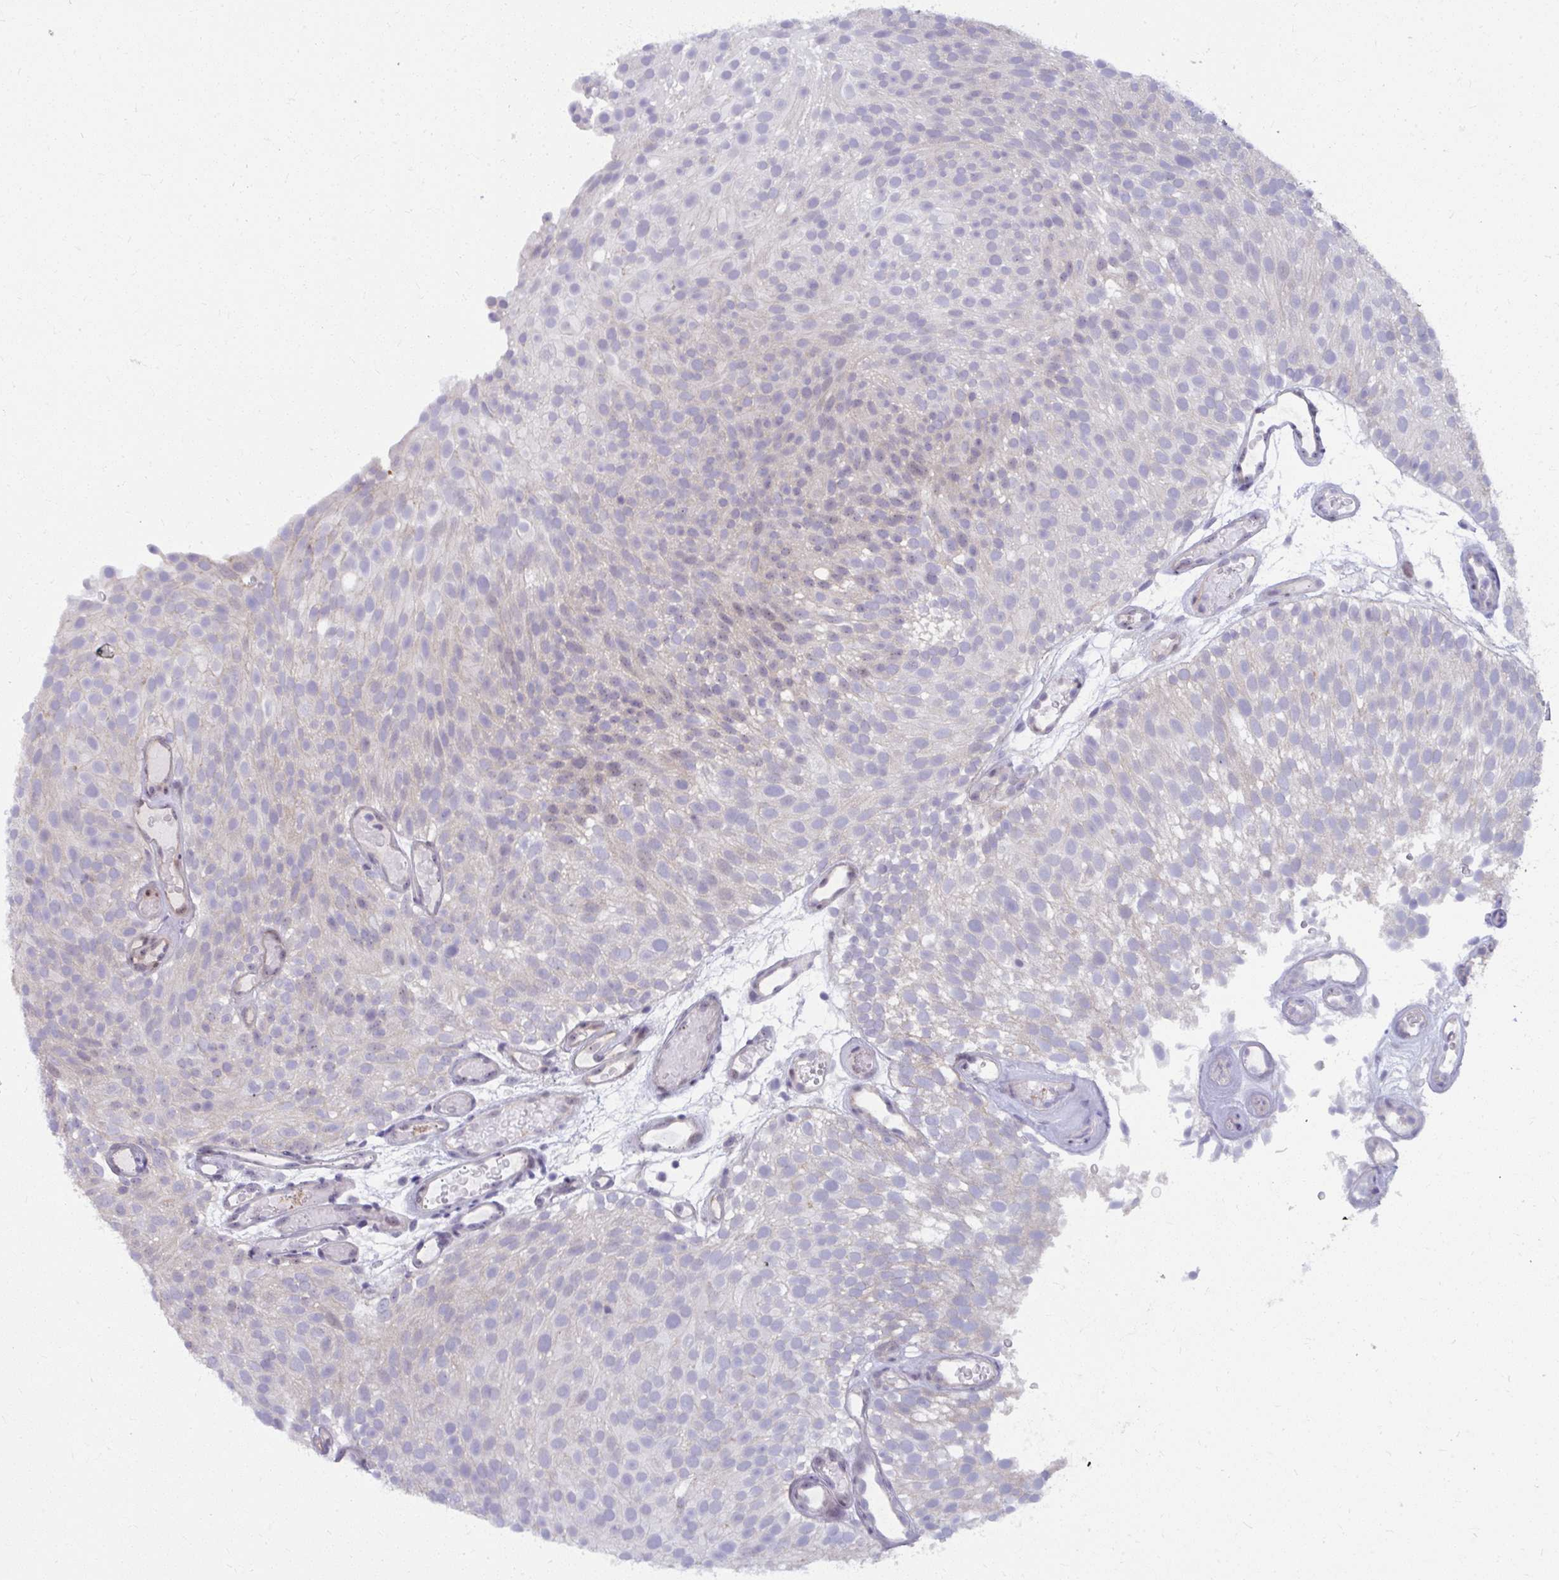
{"staining": {"intensity": "weak", "quantity": "25%-75%", "location": "cytoplasmic/membranous,nuclear"}, "tissue": "urothelial cancer", "cell_type": "Tumor cells", "image_type": "cancer", "snomed": [{"axis": "morphology", "description": "Urothelial carcinoma, Low grade"}, {"axis": "topography", "description": "Urinary bladder"}], "caption": "High-power microscopy captured an immunohistochemistry histopathology image of urothelial cancer, revealing weak cytoplasmic/membranous and nuclear expression in about 25%-75% of tumor cells.", "gene": "MUS81", "patient": {"sex": "male", "age": 78}}